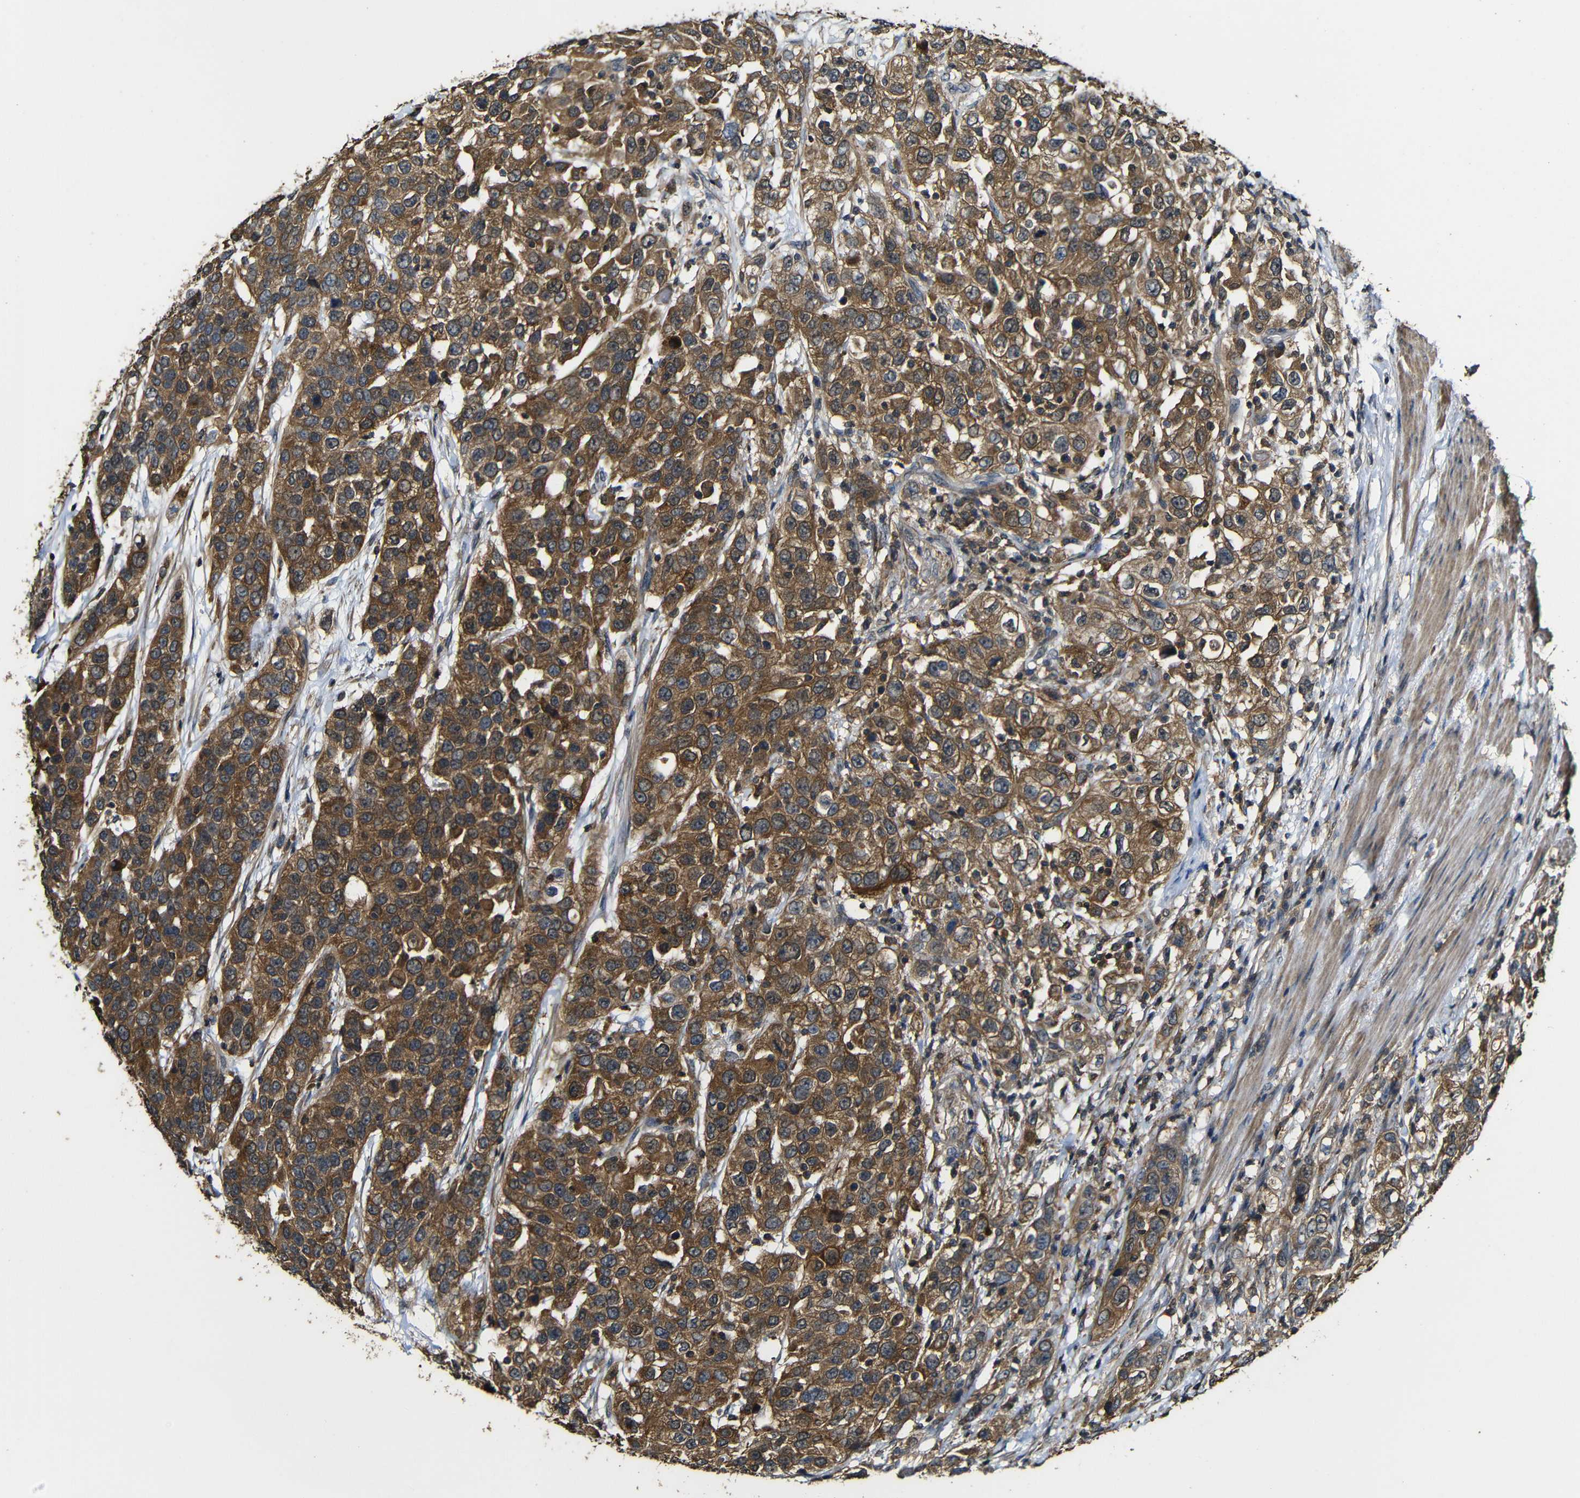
{"staining": {"intensity": "strong", "quantity": ">75%", "location": "cytoplasmic/membranous"}, "tissue": "urothelial cancer", "cell_type": "Tumor cells", "image_type": "cancer", "snomed": [{"axis": "morphology", "description": "Urothelial carcinoma, High grade"}, {"axis": "topography", "description": "Urinary bladder"}], "caption": "Urothelial cancer stained with immunohistochemistry (IHC) demonstrates strong cytoplasmic/membranous staining in approximately >75% of tumor cells.", "gene": "CASP8", "patient": {"sex": "female", "age": 80}}